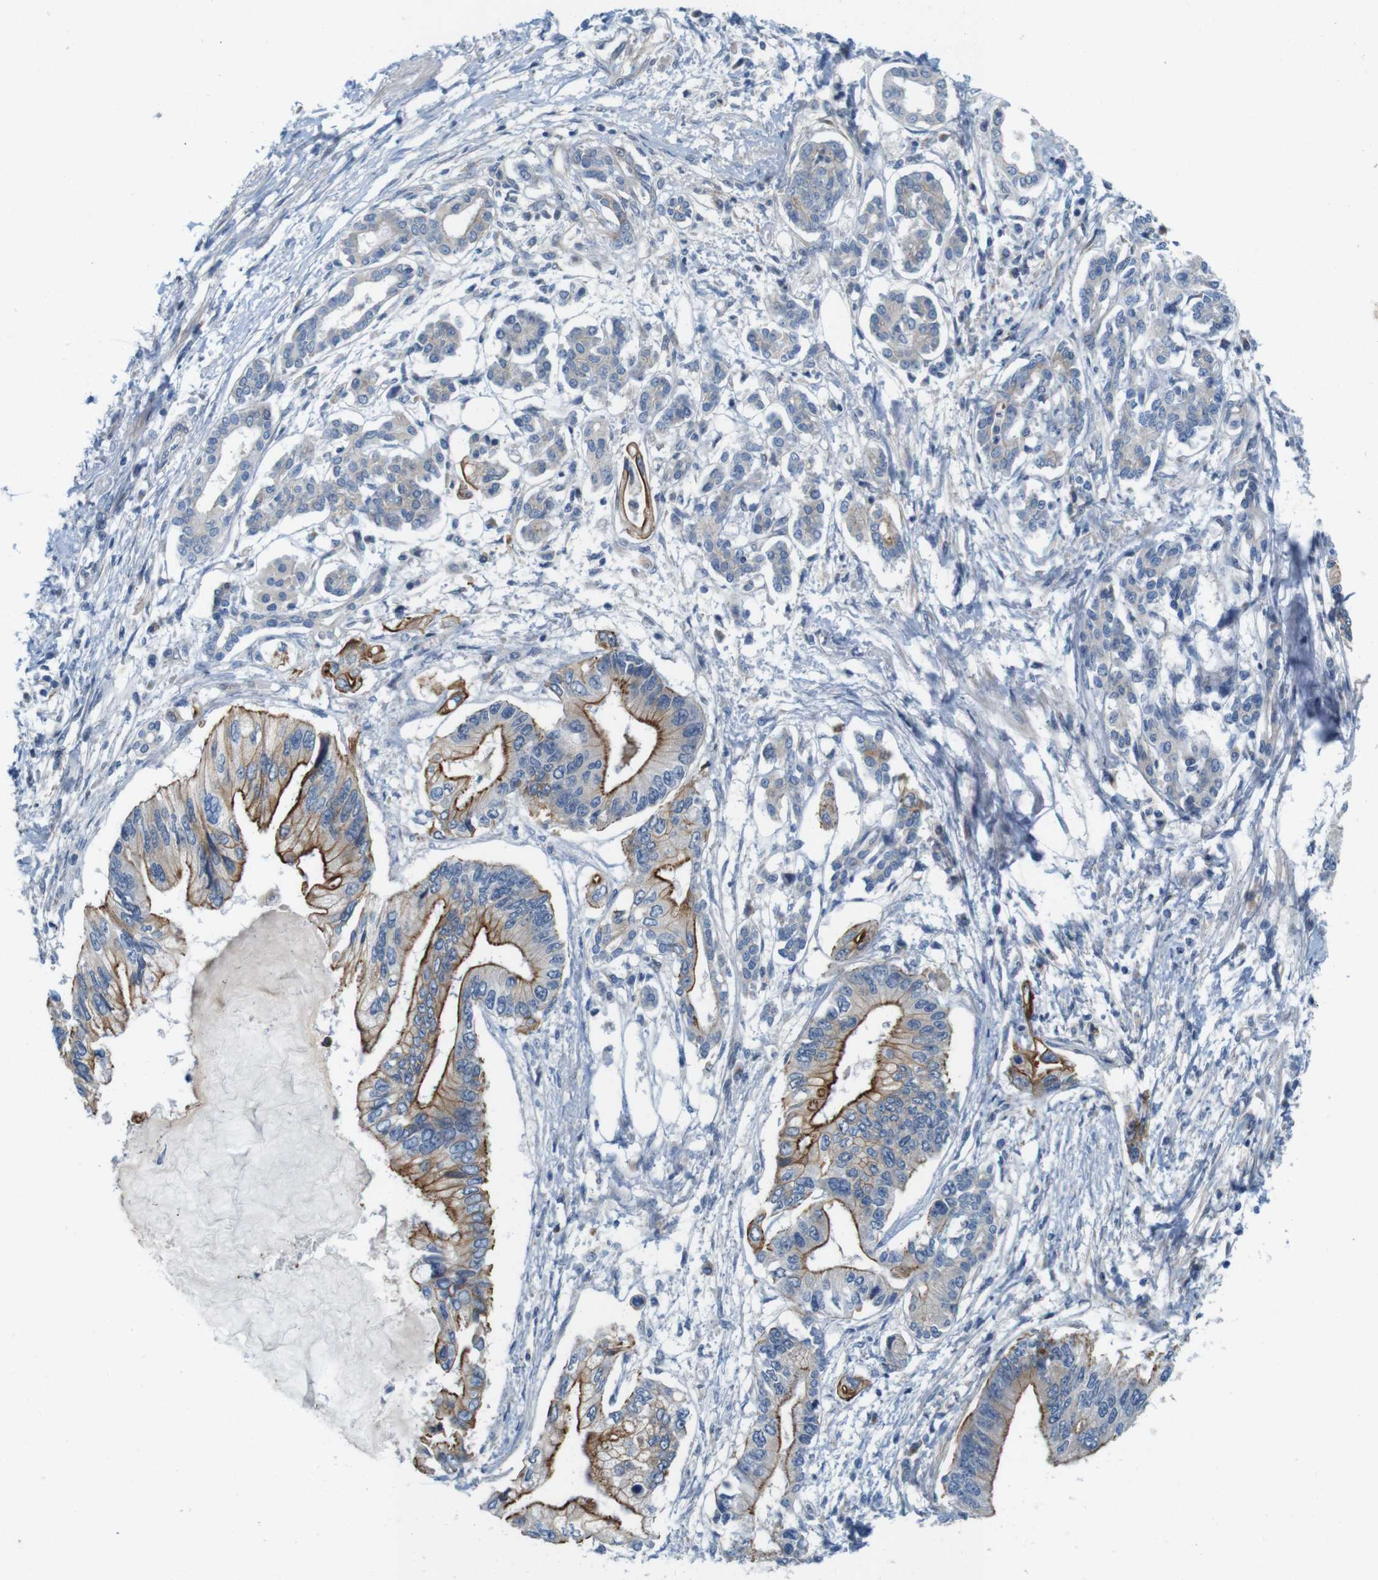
{"staining": {"intensity": "moderate", "quantity": ">75%", "location": "cytoplasmic/membranous"}, "tissue": "pancreatic cancer", "cell_type": "Tumor cells", "image_type": "cancer", "snomed": [{"axis": "morphology", "description": "Adenocarcinoma, NOS"}, {"axis": "topography", "description": "Pancreas"}], "caption": "Human pancreatic cancer stained with a brown dye shows moderate cytoplasmic/membranous positive expression in about >75% of tumor cells.", "gene": "SKI", "patient": {"sex": "male", "age": 56}}